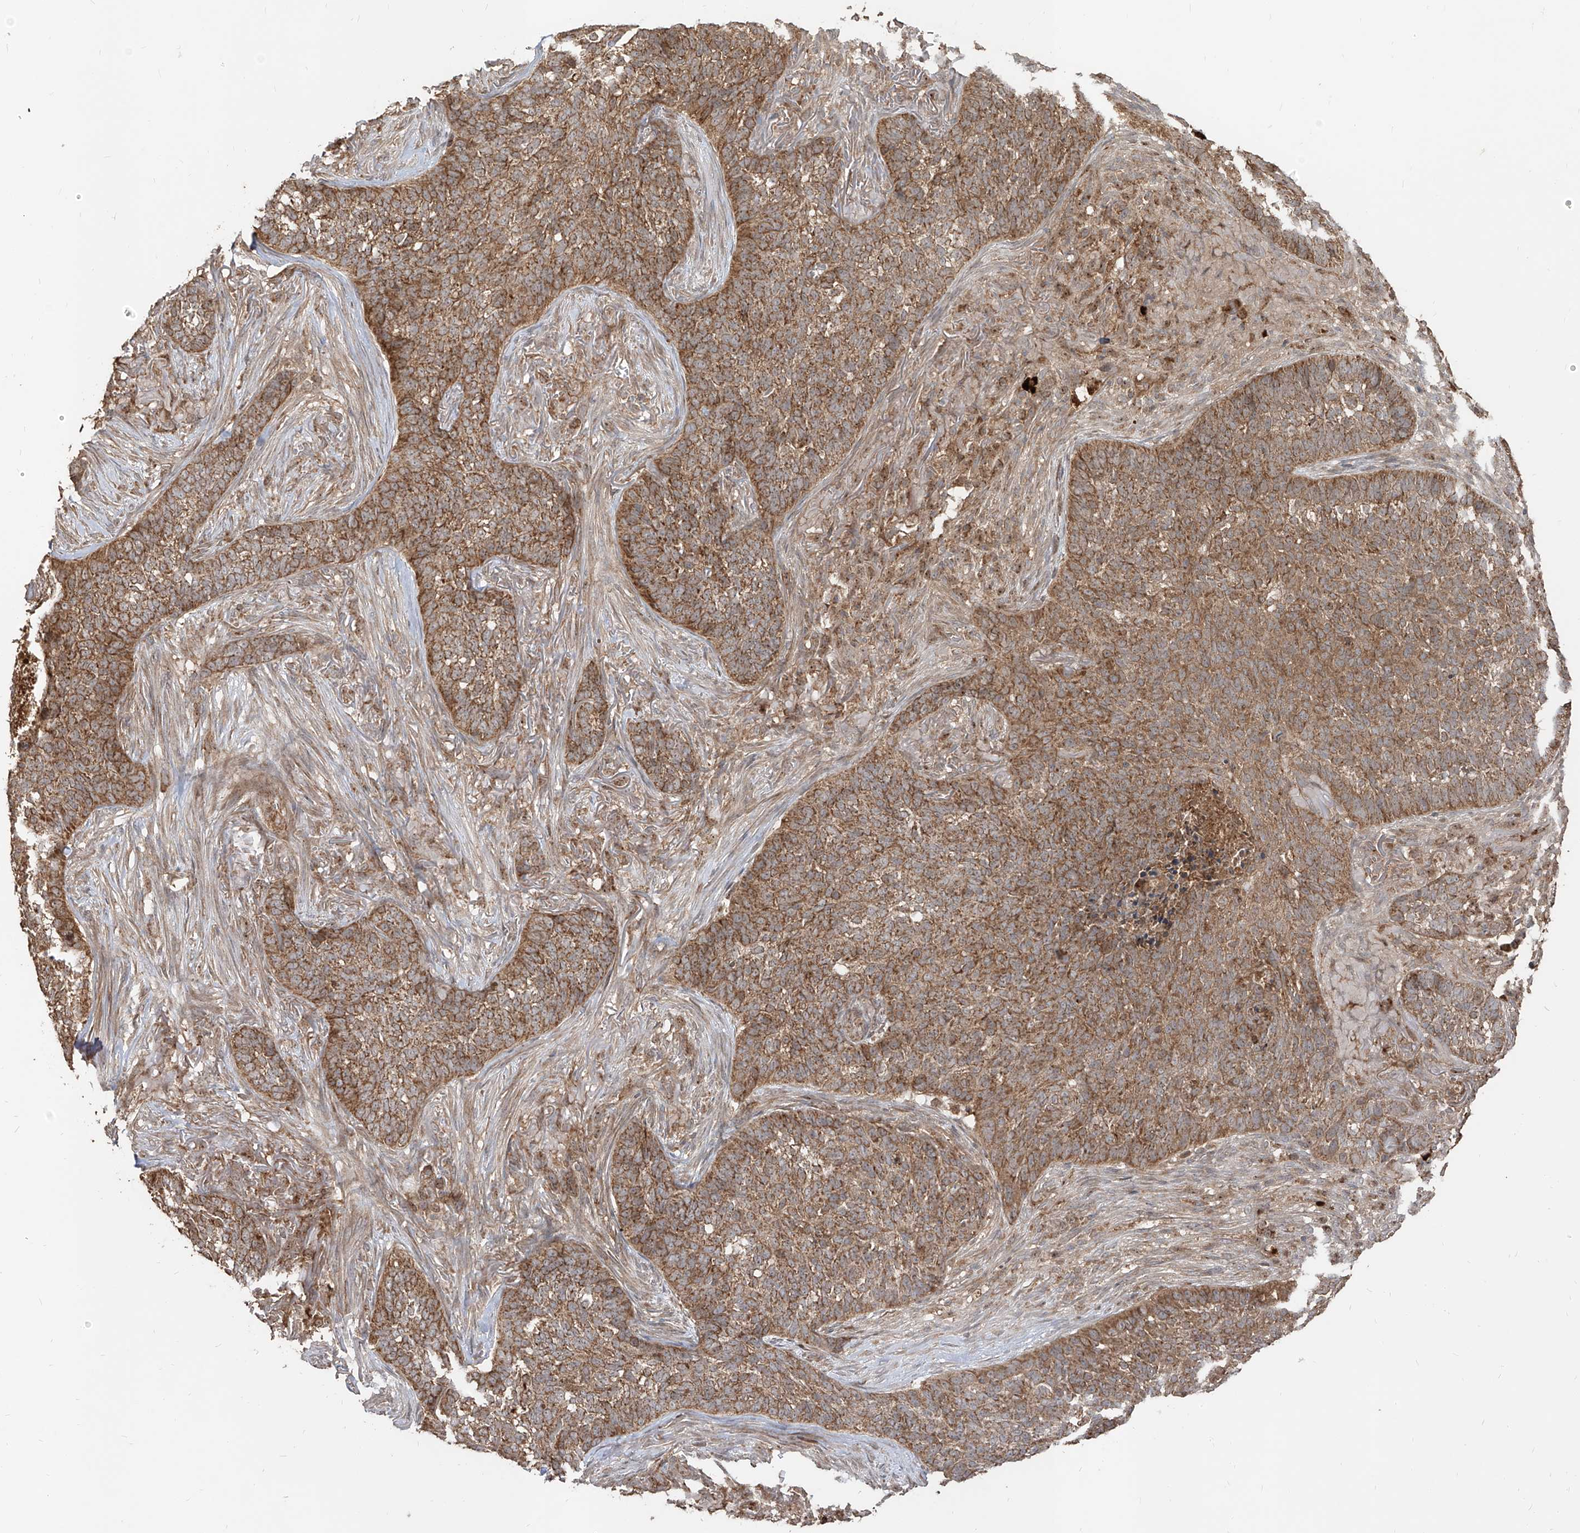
{"staining": {"intensity": "moderate", "quantity": ">75%", "location": "cytoplasmic/membranous"}, "tissue": "skin cancer", "cell_type": "Tumor cells", "image_type": "cancer", "snomed": [{"axis": "morphology", "description": "Basal cell carcinoma"}, {"axis": "topography", "description": "Skin"}], "caption": "Approximately >75% of tumor cells in human skin cancer display moderate cytoplasmic/membranous protein positivity as visualized by brown immunohistochemical staining.", "gene": "AIM2", "patient": {"sex": "male", "age": 85}}